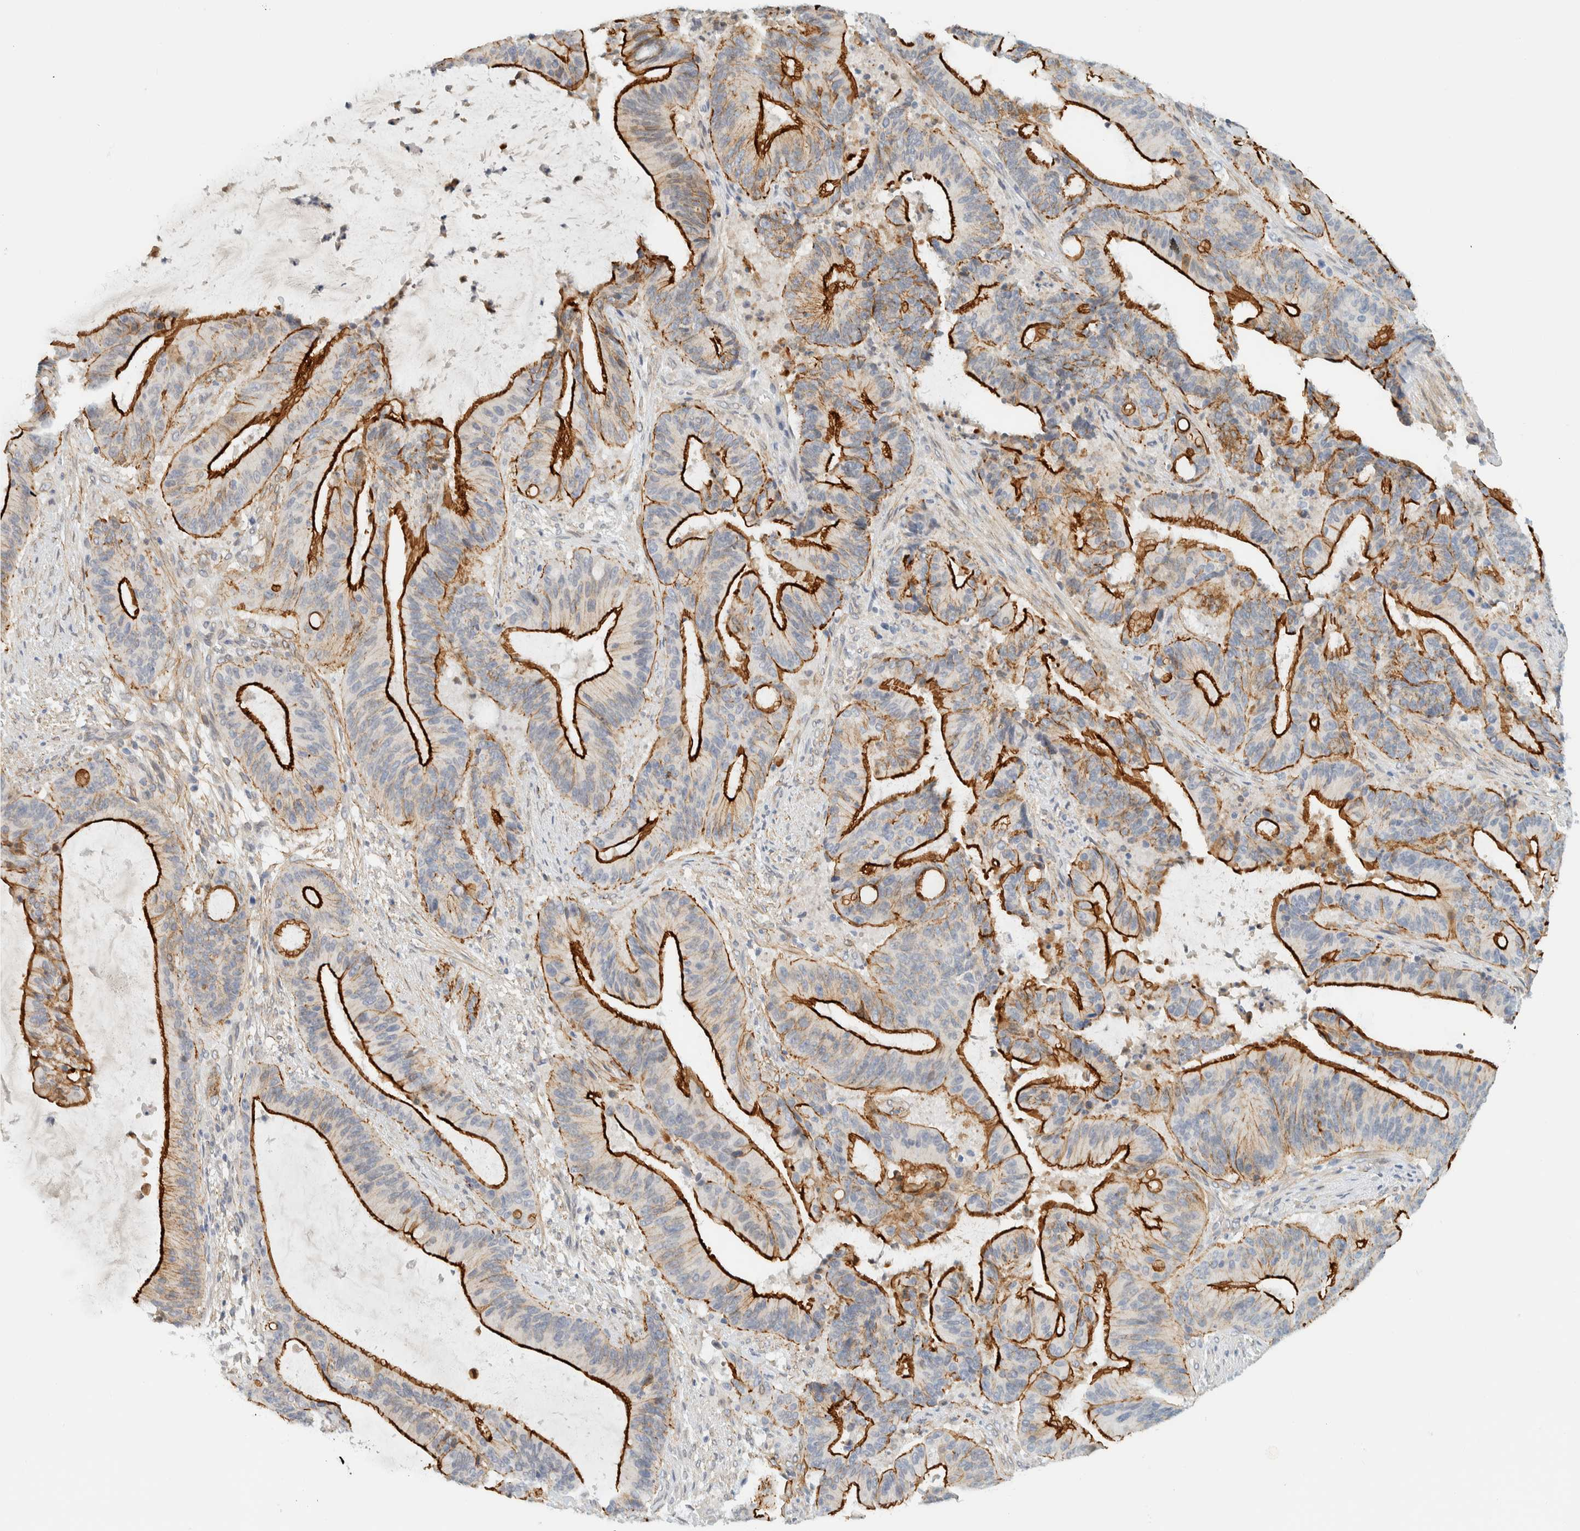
{"staining": {"intensity": "strong", "quantity": "25%-75%", "location": "cytoplasmic/membranous"}, "tissue": "liver cancer", "cell_type": "Tumor cells", "image_type": "cancer", "snomed": [{"axis": "morphology", "description": "Normal tissue, NOS"}, {"axis": "morphology", "description": "Cholangiocarcinoma"}, {"axis": "topography", "description": "Liver"}, {"axis": "topography", "description": "Peripheral nerve tissue"}], "caption": "Cholangiocarcinoma (liver) stained with DAB IHC demonstrates high levels of strong cytoplasmic/membranous expression in approximately 25%-75% of tumor cells.", "gene": "C1QTNF12", "patient": {"sex": "female", "age": 73}}